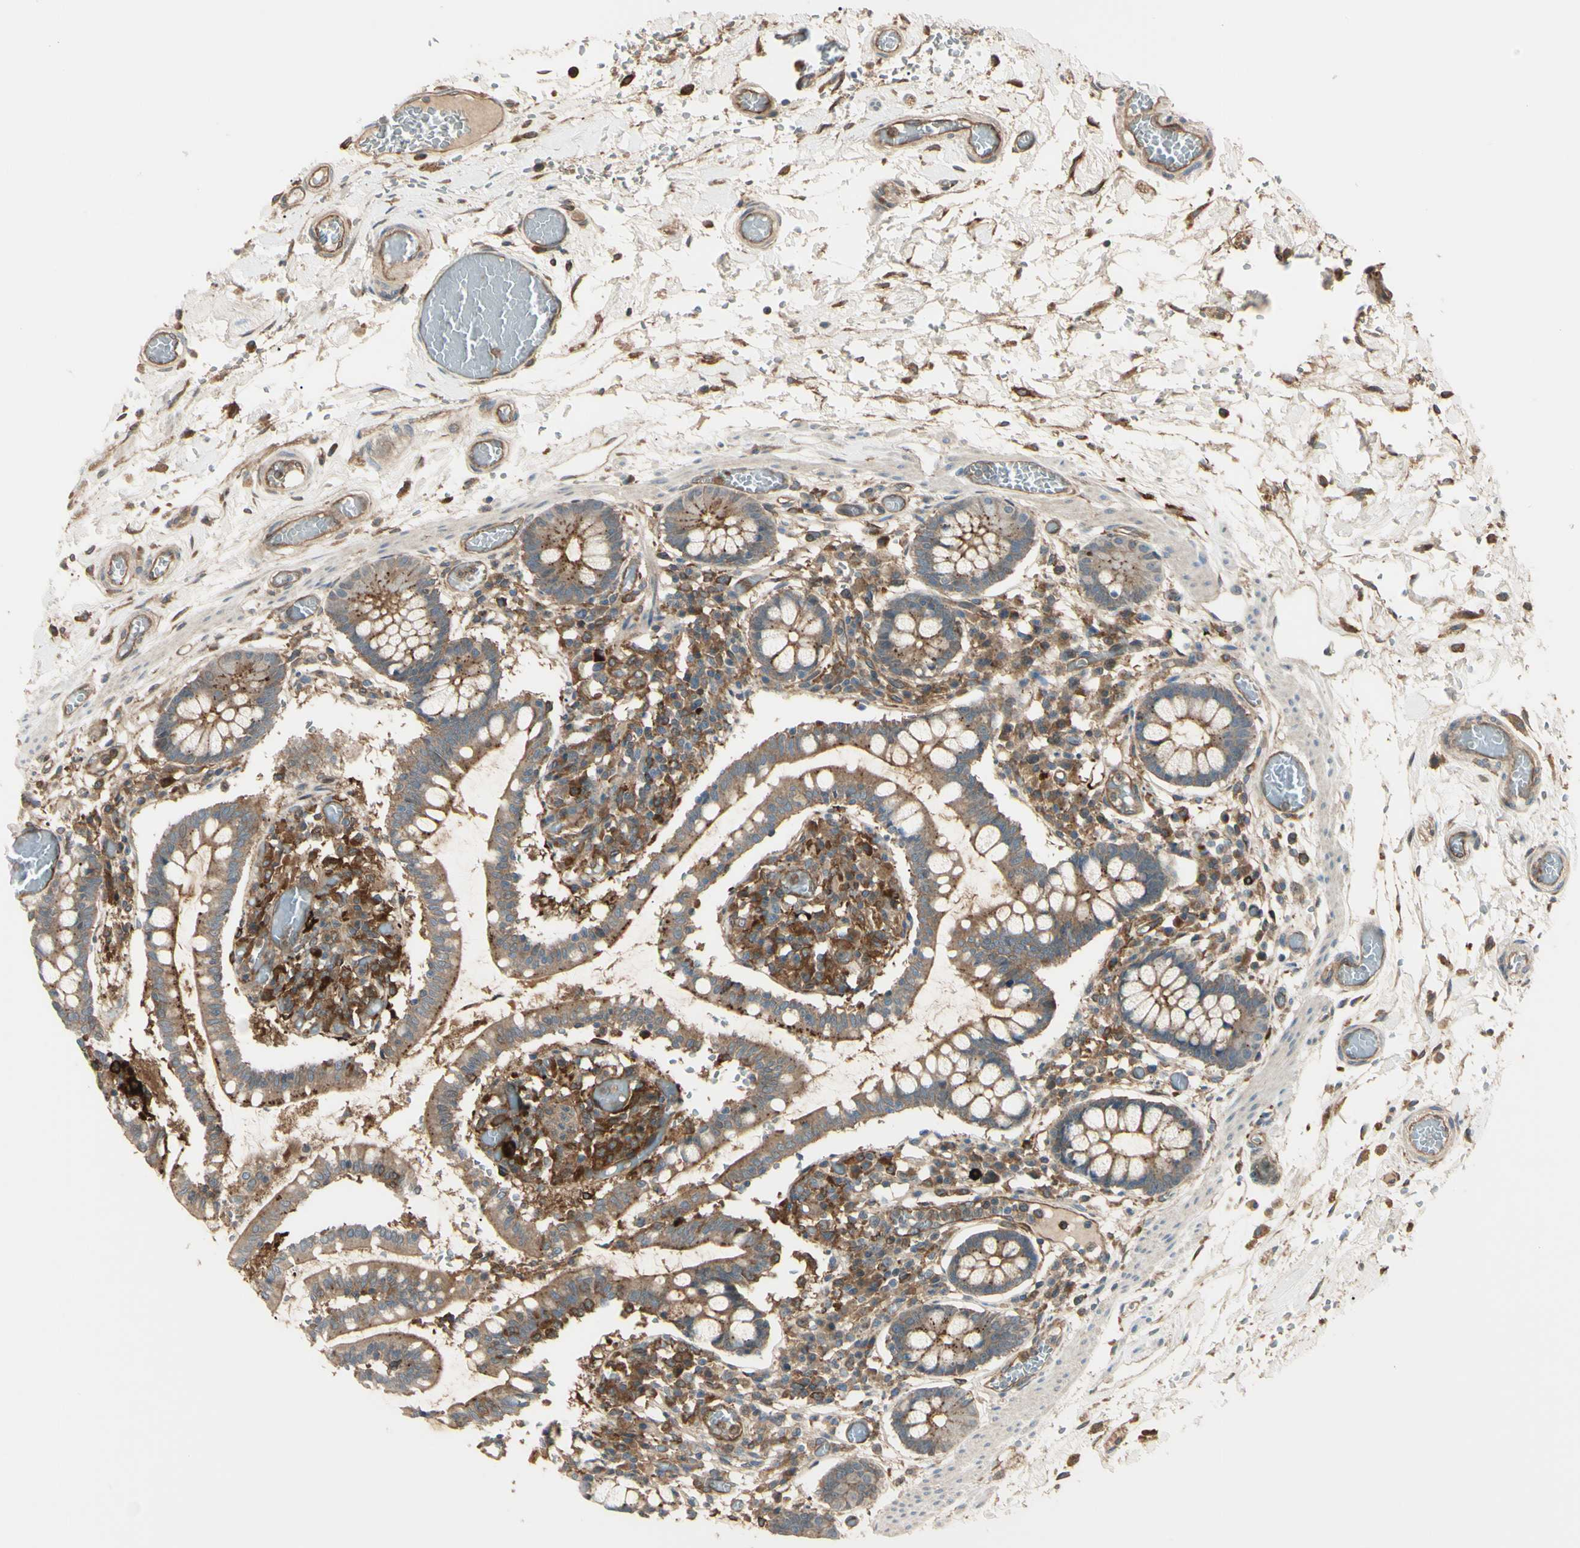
{"staining": {"intensity": "moderate", "quantity": ">75%", "location": "cytoplasmic/membranous"}, "tissue": "small intestine", "cell_type": "Glandular cells", "image_type": "normal", "snomed": [{"axis": "morphology", "description": "Normal tissue, NOS"}, {"axis": "topography", "description": "Small intestine"}], "caption": "Protein expression by immunohistochemistry (IHC) displays moderate cytoplasmic/membranous positivity in about >75% of glandular cells in benign small intestine. (IHC, brightfield microscopy, high magnification).", "gene": "PTPN12", "patient": {"sex": "female", "age": 61}}